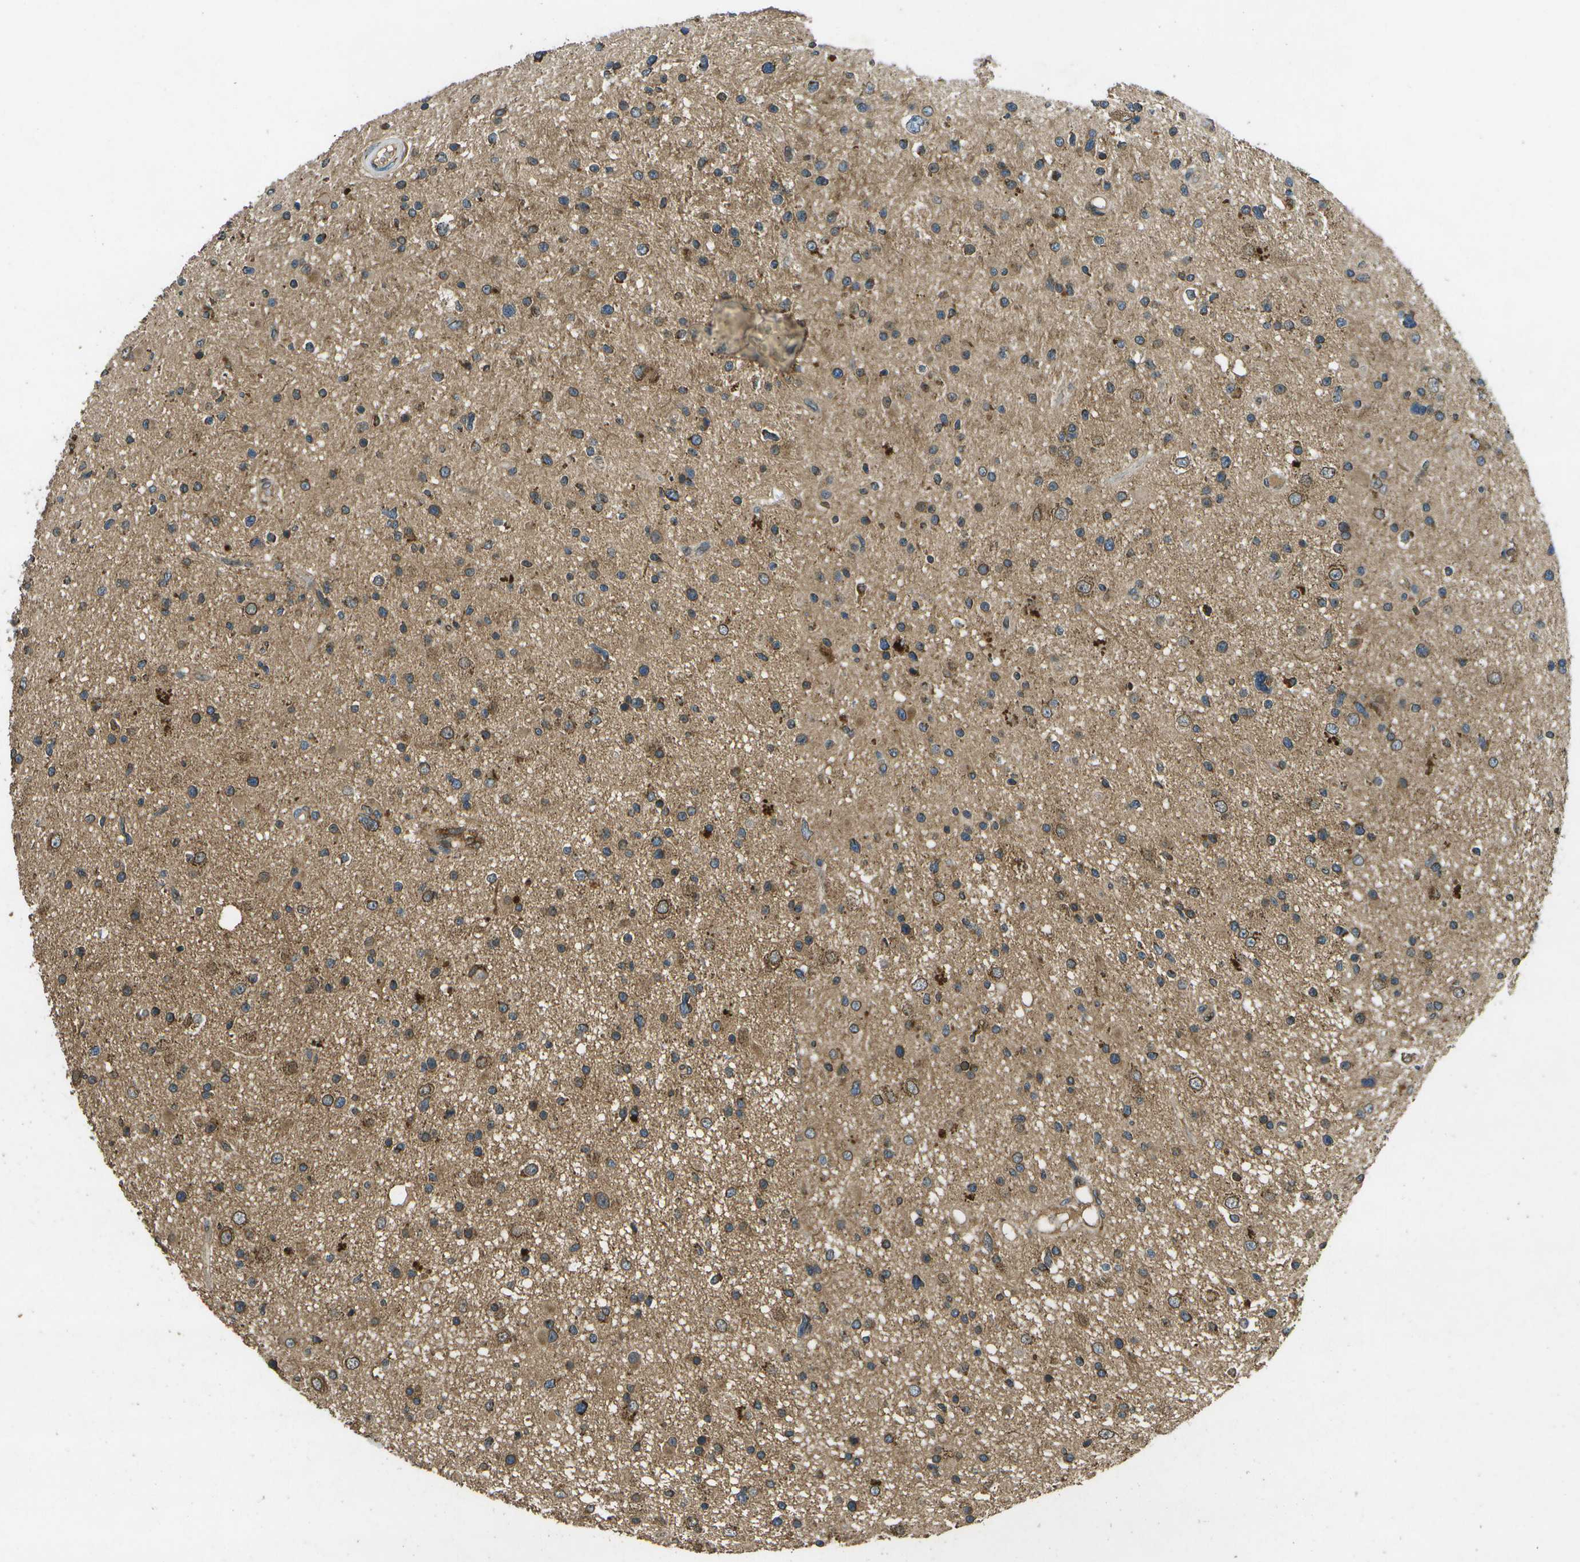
{"staining": {"intensity": "moderate", "quantity": ">75%", "location": "cytoplasmic/membranous"}, "tissue": "glioma", "cell_type": "Tumor cells", "image_type": "cancer", "snomed": [{"axis": "morphology", "description": "Glioma, malignant, High grade"}, {"axis": "topography", "description": "Brain"}], "caption": "About >75% of tumor cells in glioma show moderate cytoplasmic/membranous protein positivity as visualized by brown immunohistochemical staining.", "gene": "HFE", "patient": {"sex": "male", "age": 33}}